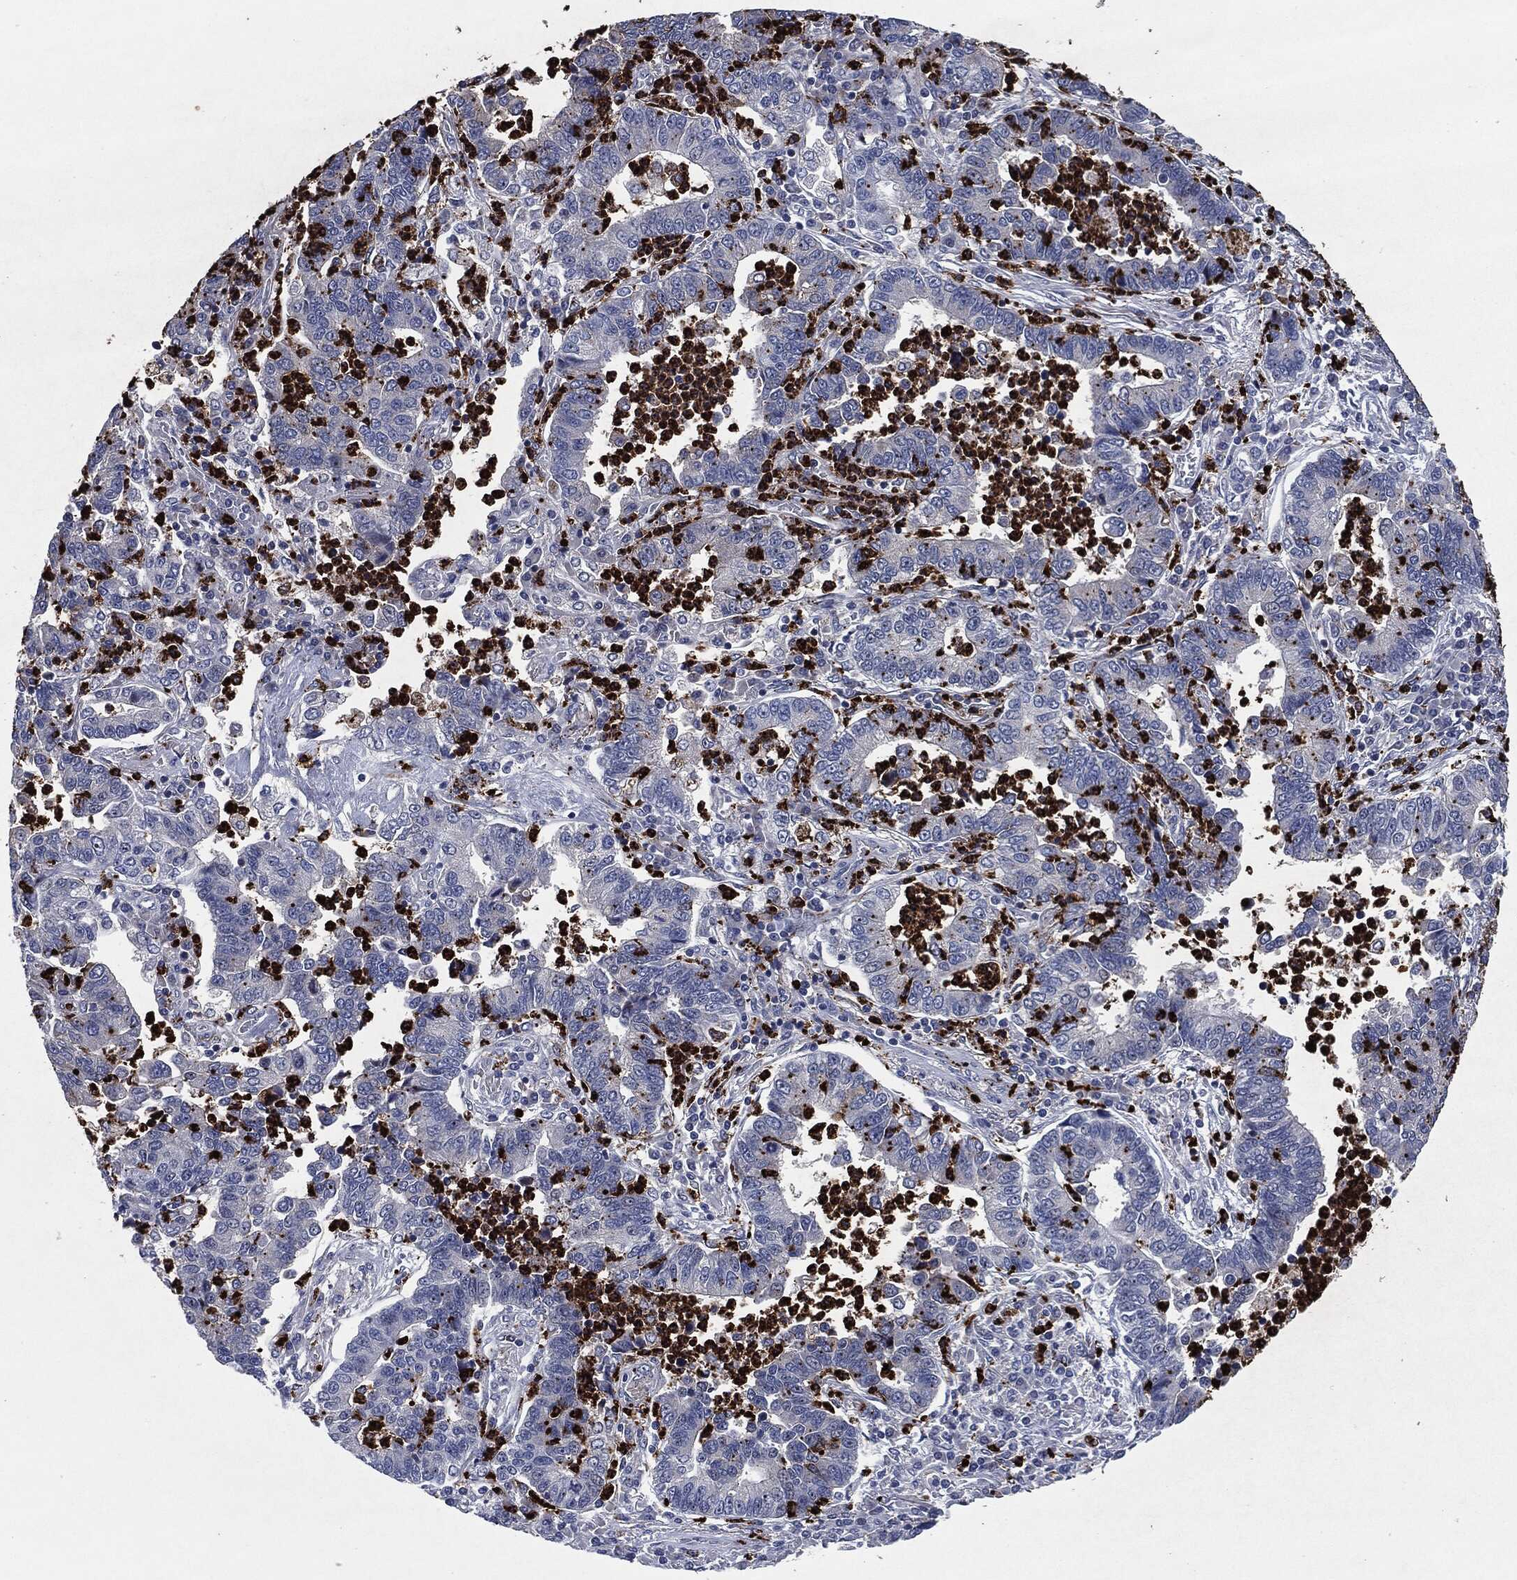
{"staining": {"intensity": "negative", "quantity": "none", "location": "none"}, "tissue": "lung cancer", "cell_type": "Tumor cells", "image_type": "cancer", "snomed": [{"axis": "morphology", "description": "Adenocarcinoma, NOS"}, {"axis": "topography", "description": "Lung"}], "caption": "Tumor cells are negative for brown protein staining in lung cancer. The staining is performed using DAB (3,3'-diaminobenzidine) brown chromogen with nuclei counter-stained in using hematoxylin.", "gene": "MPO", "patient": {"sex": "female", "age": 57}}